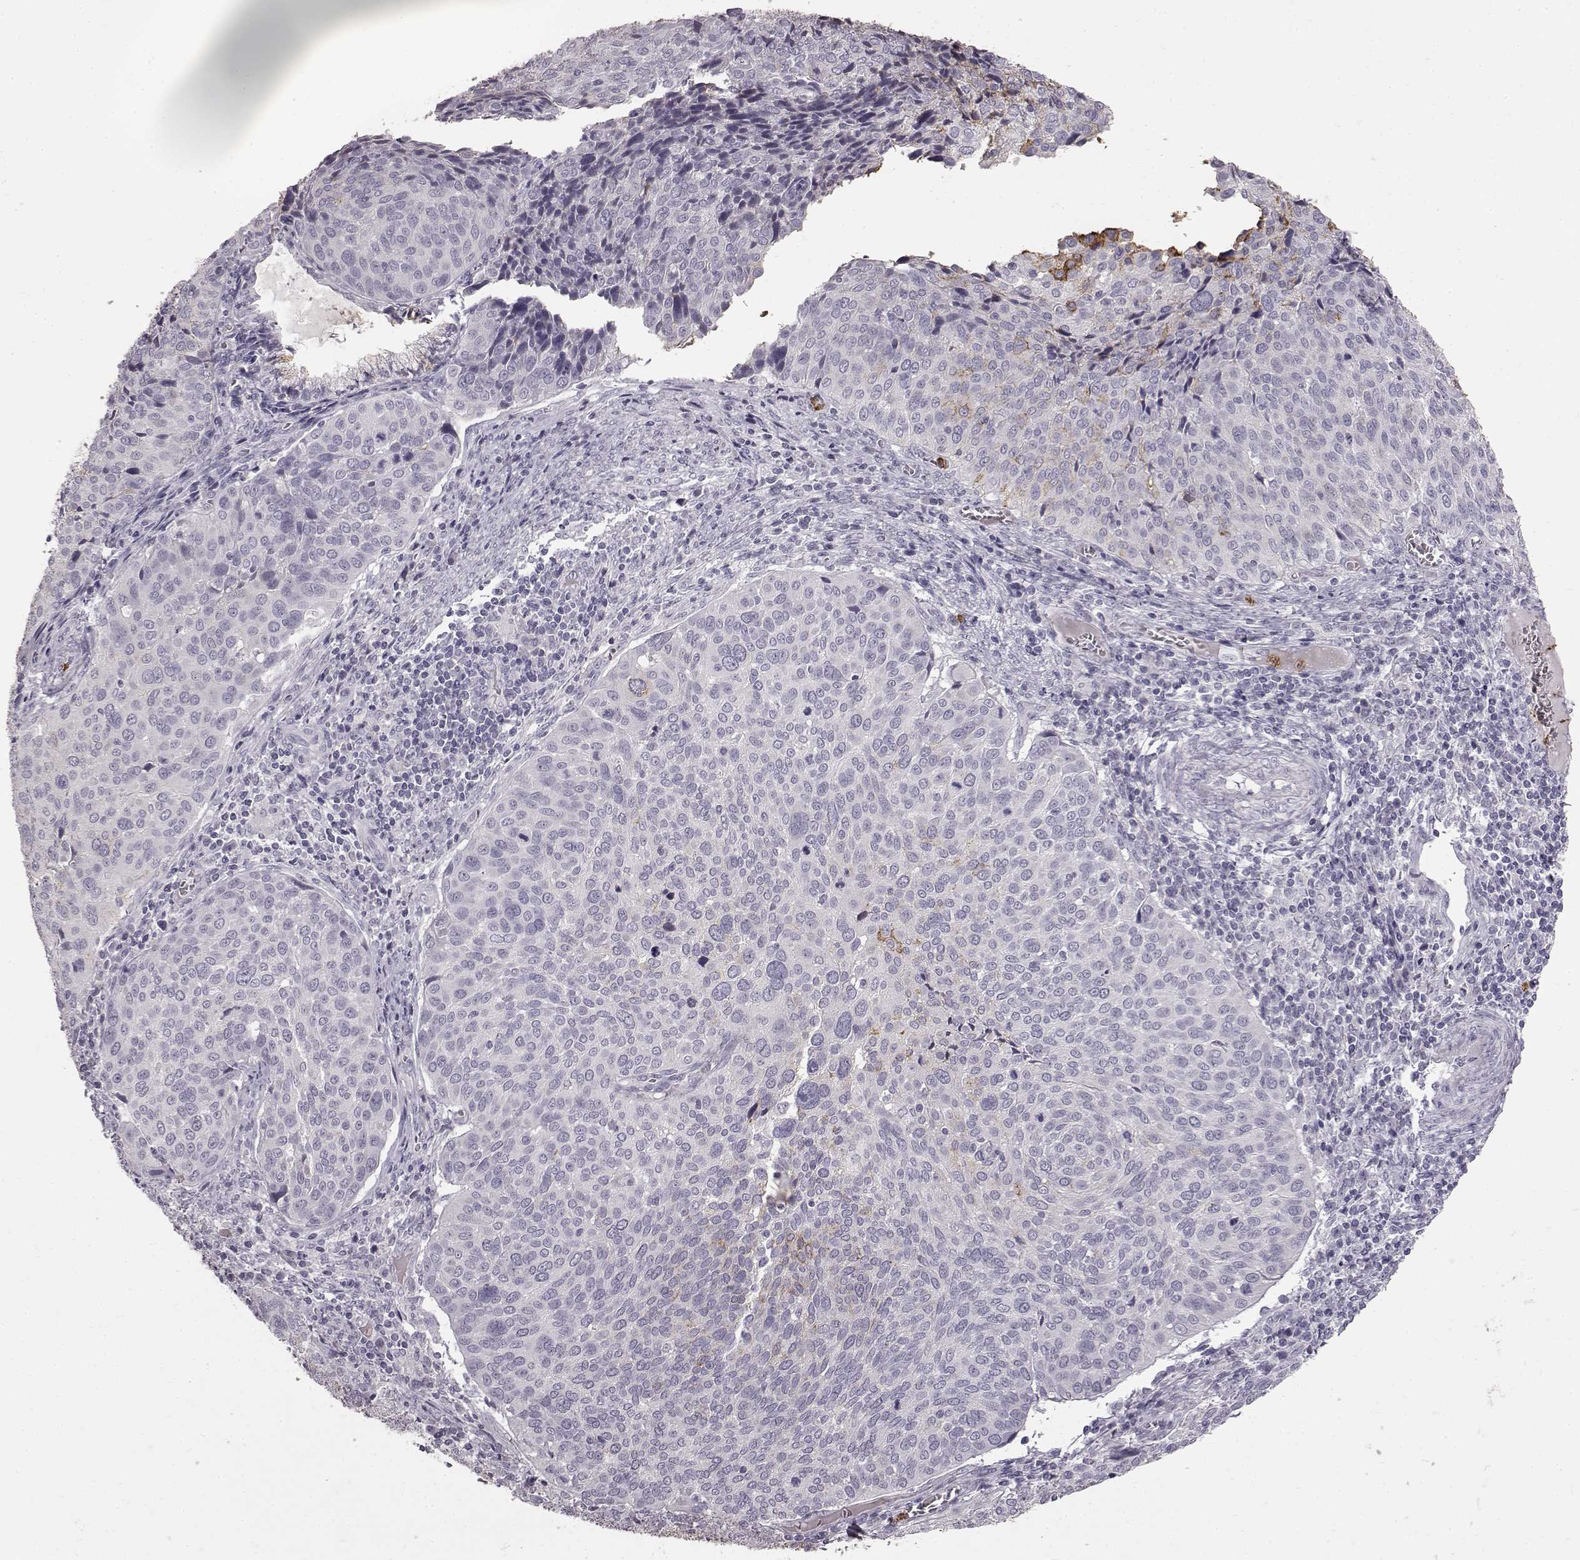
{"staining": {"intensity": "negative", "quantity": "none", "location": "none"}, "tissue": "cervical cancer", "cell_type": "Tumor cells", "image_type": "cancer", "snomed": [{"axis": "morphology", "description": "Squamous cell carcinoma, NOS"}, {"axis": "topography", "description": "Cervix"}], "caption": "A micrograph of cervical cancer stained for a protein demonstrates no brown staining in tumor cells. The staining is performed using DAB (3,3'-diaminobenzidine) brown chromogen with nuclei counter-stained in using hematoxylin.", "gene": "FUT4", "patient": {"sex": "female", "age": 39}}